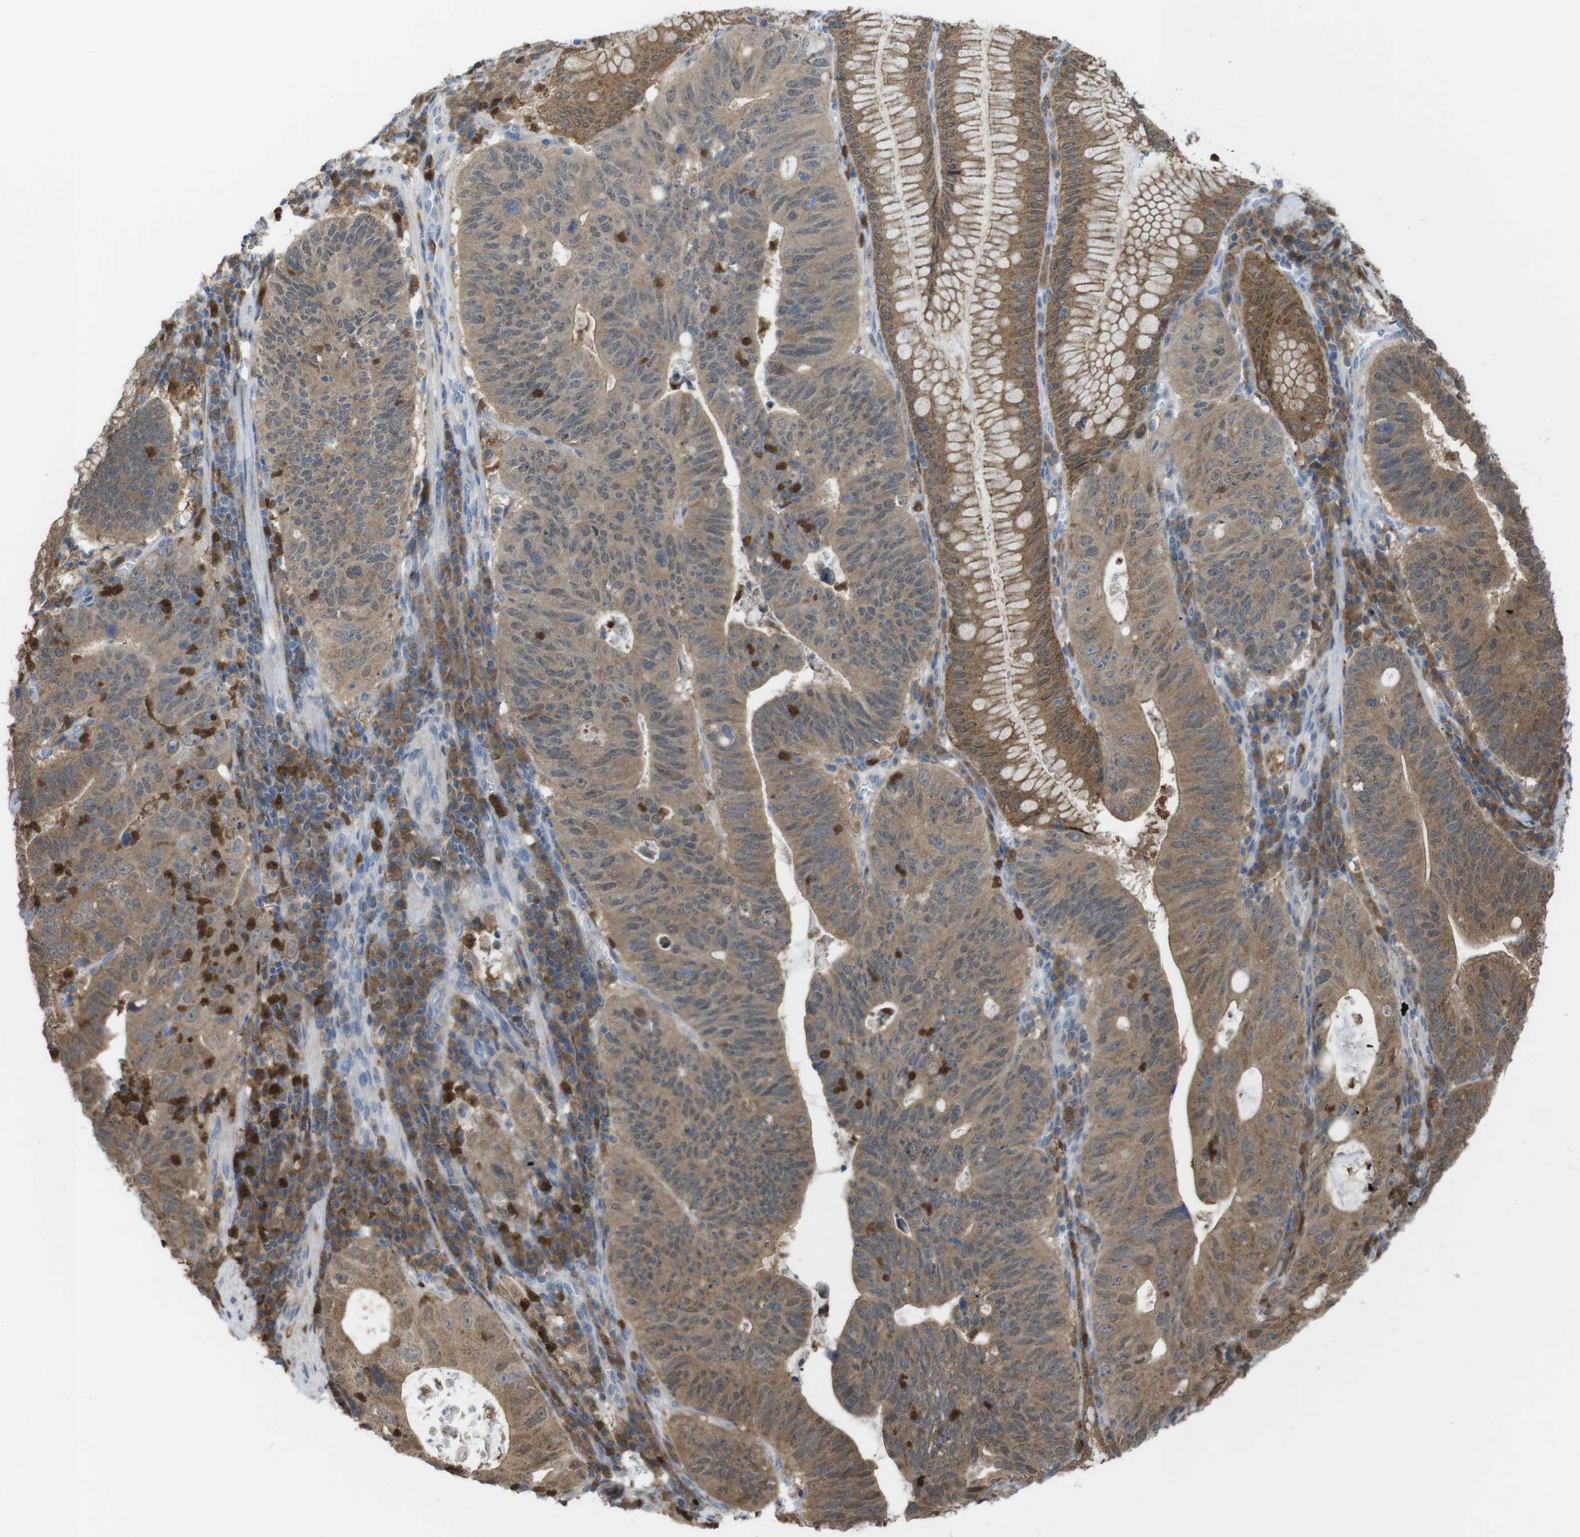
{"staining": {"intensity": "moderate", "quantity": ">75%", "location": "cytoplasmic/membranous"}, "tissue": "stomach cancer", "cell_type": "Tumor cells", "image_type": "cancer", "snomed": [{"axis": "morphology", "description": "Adenocarcinoma, NOS"}, {"axis": "topography", "description": "Stomach"}], "caption": "IHC micrograph of neoplastic tissue: stomach cancer stained using immunohistochemistry demonstrates medium levels of moderate protein expression localized specifically in the cytoplasmic/membranous of tumor cells, appearing as a cytoplasmic/membranous brown color.", "gene": "PRKCD", "patient": {"sex": "male", "age": 59}}